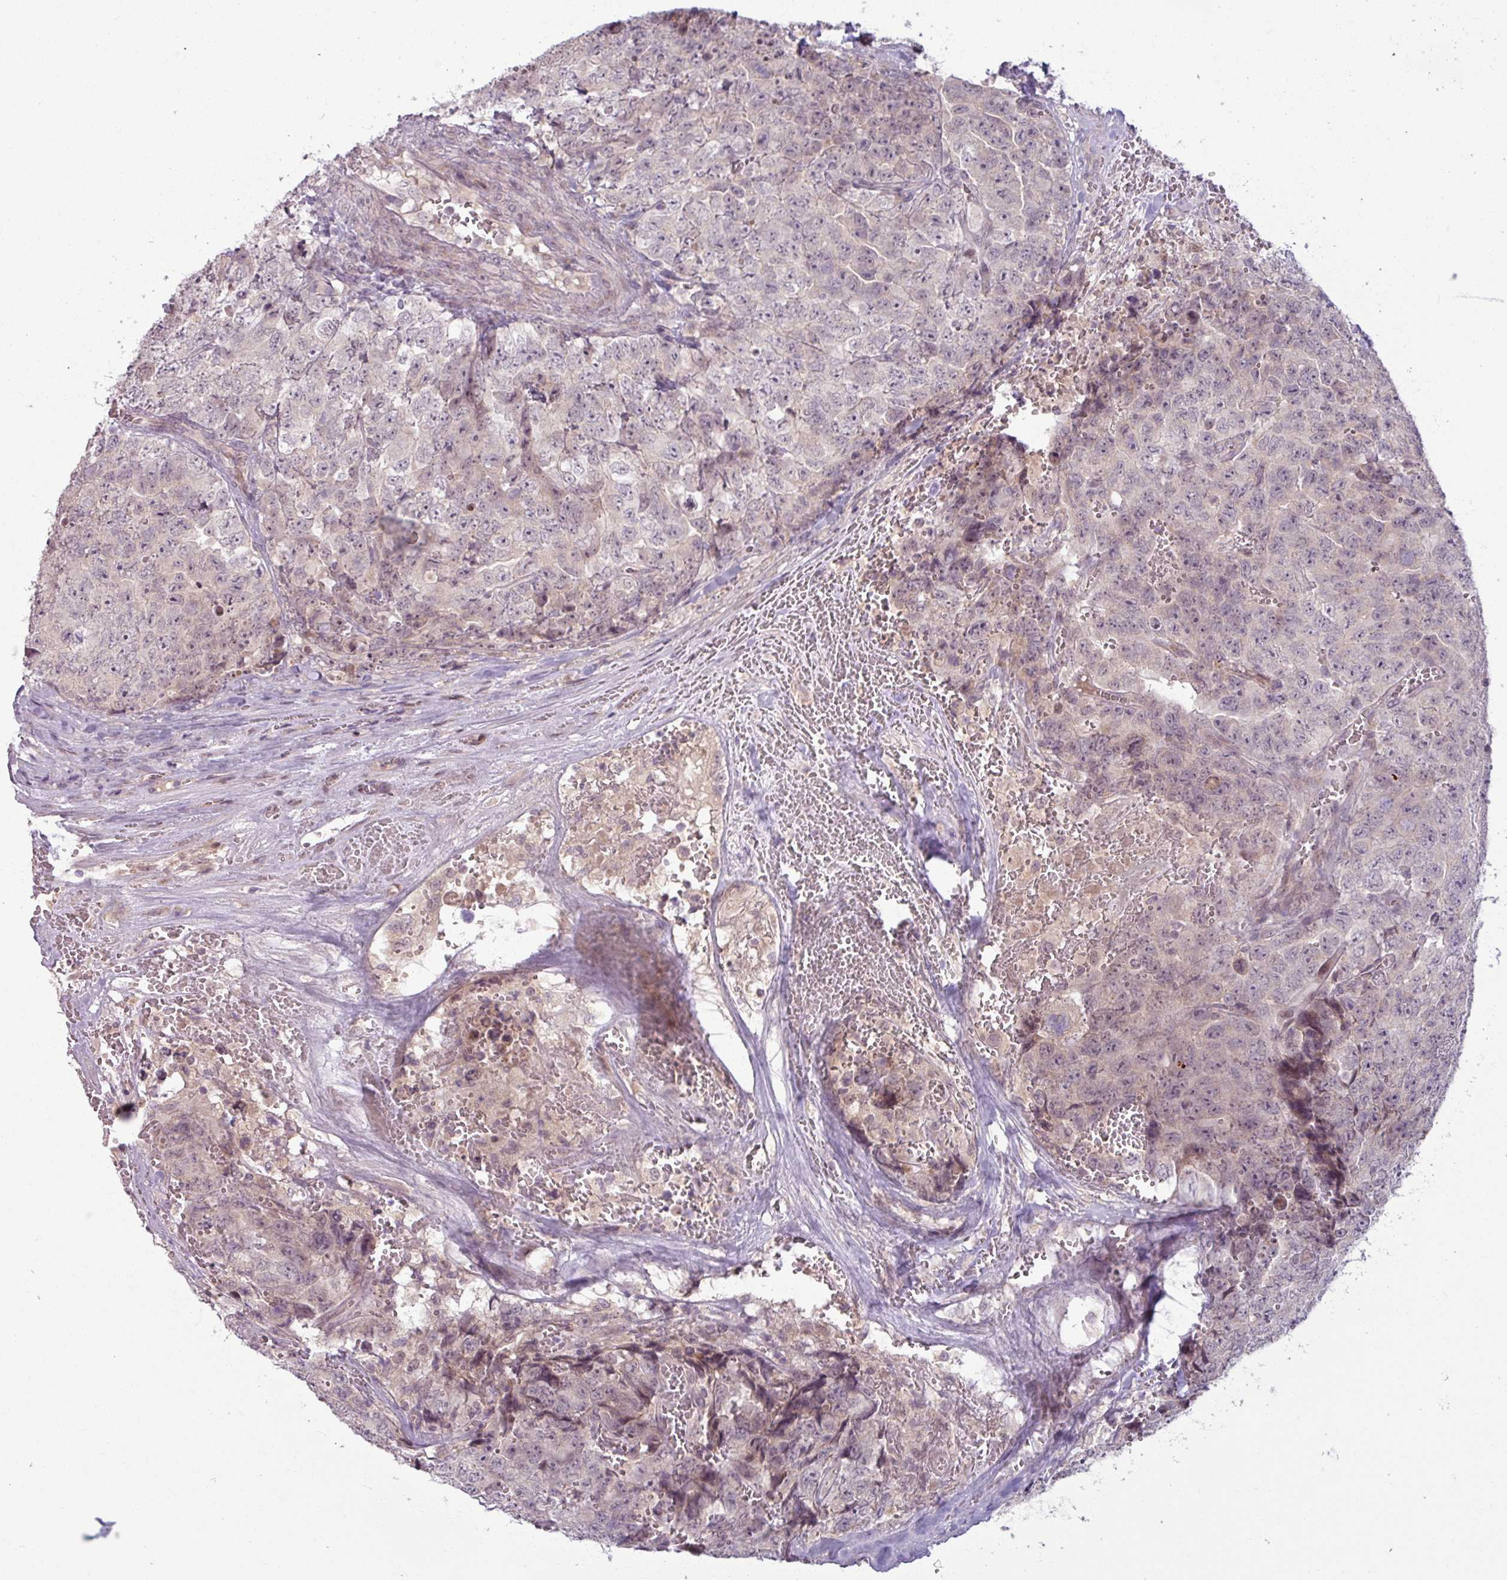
{"staining": {"intensity": "weak", "quantity": ">75%", "location": "nuclear"}, "tissue": "testis cancer", "cell_type": "Tumor cells", "image_type": "cancer", "snomed": [{"axis": "morphology", "description": "Seminoma, NOS"}, {"axis": "morphology", "description": "Teratoma, malignant, NOS"}, {"axis": "topography", "description": "Testis"}], "caption": "This photomicrograph displays seminoma (testis) stained with immunohistochemistry (IHC) to label a protein in brown. The nuclear of tumor cells show weak positivity for the protein. Nuclei are counter-stained blue.", "gene": "OGFOD3", "patient": {"sex": "male", "age": 34}}